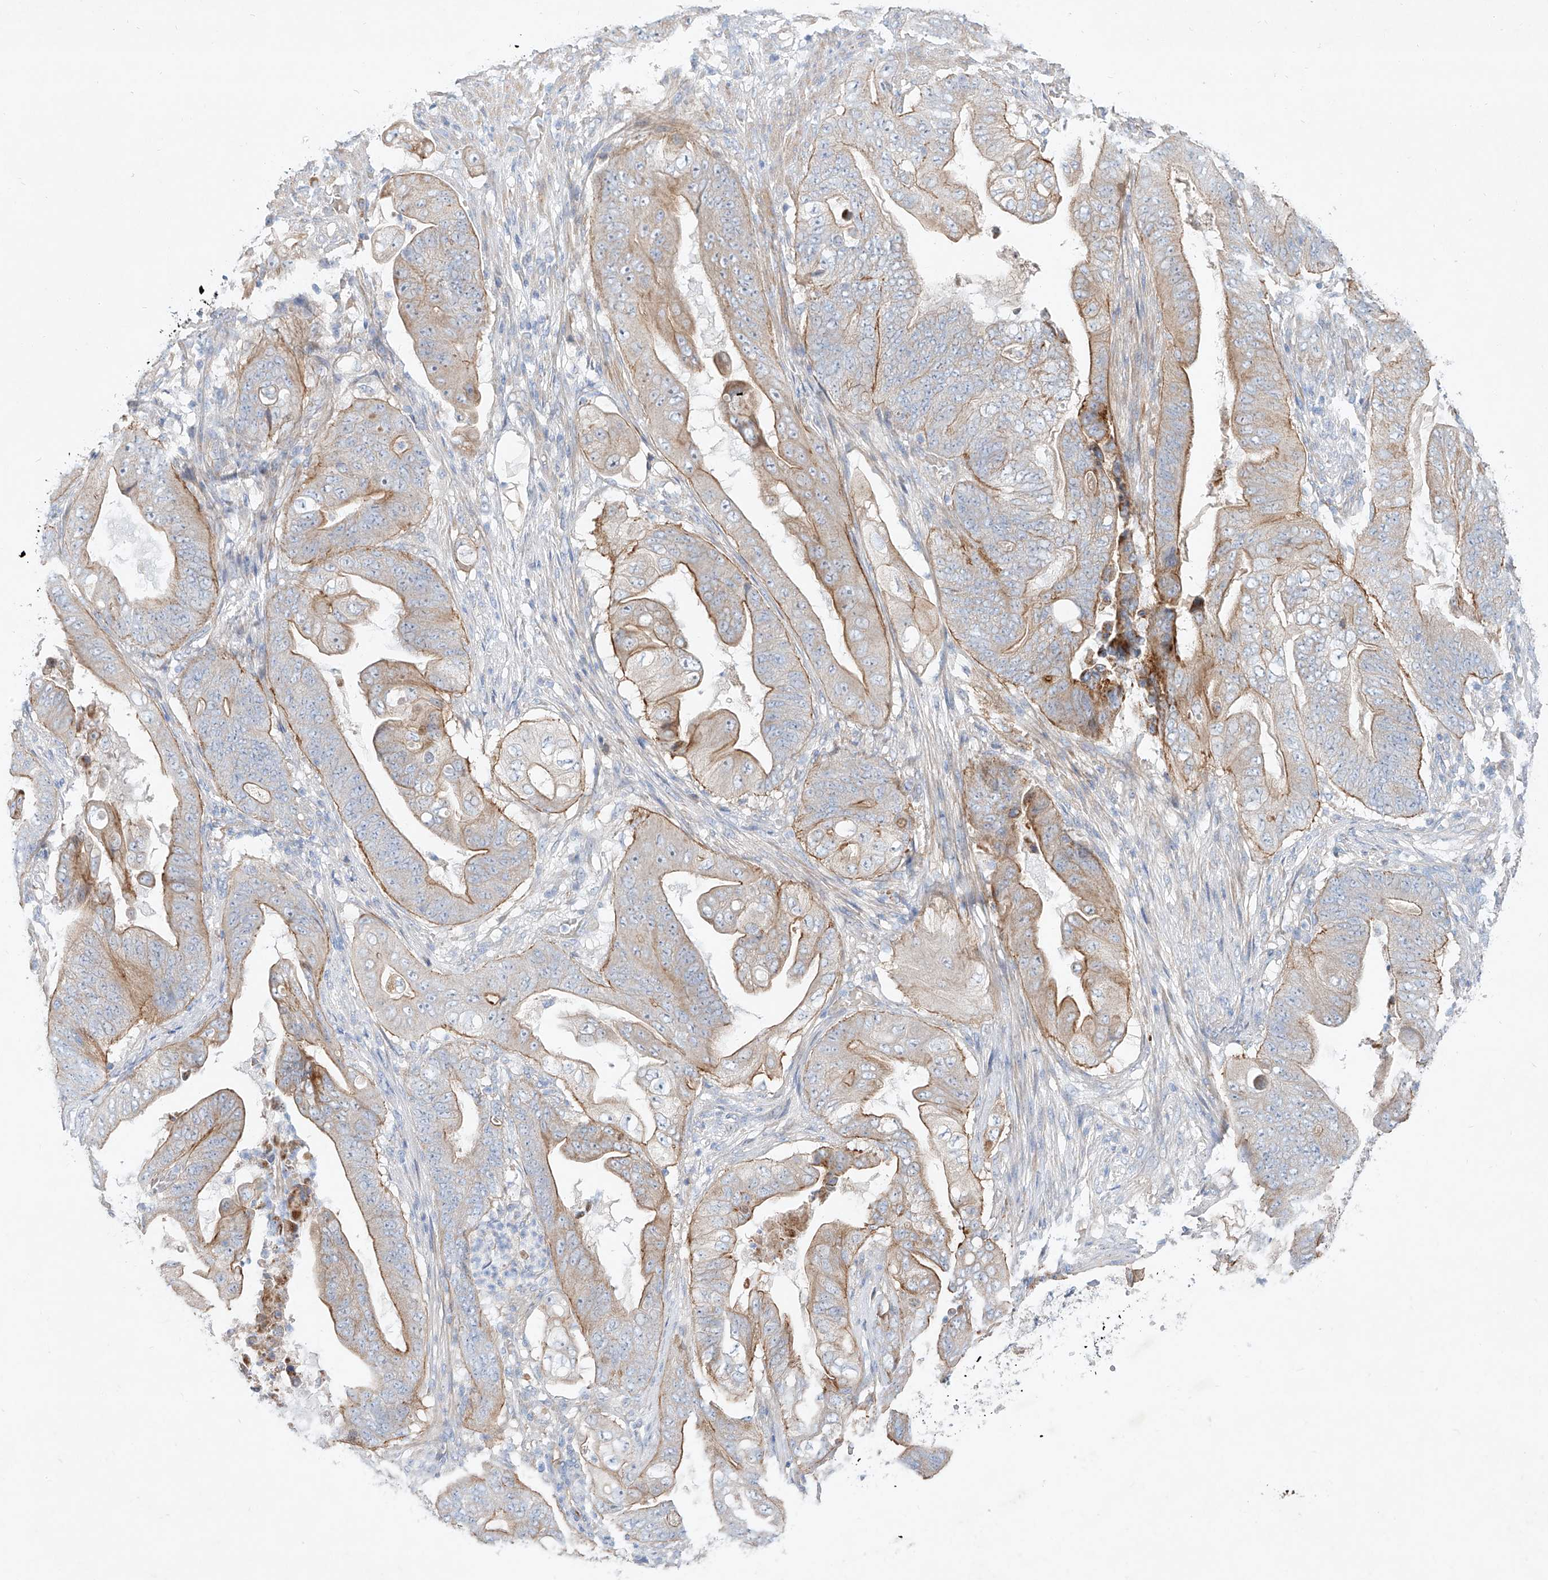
{"staining": {"intensity": "moderate", "quantity": ">75%", "location": "cytoplasmic/membranous"}, "tissue": "stomach cancer", "cell_type": "Tumor cells", "image_type": "cancer", "snomed": [{"axis": "morphology", "description": "Adenocarcinoma, NOS"}, {"axis": "topography", "description": "Stomach"}], "caption": "Immunohistochemical staining of human stomach adenocarcinoma demonstrates moderate cytoplasmic/membranous protein expression in approximately >75% of tumor cells.", "gene": "AJM1", "patient": {"sex": "female", "age": 73}}